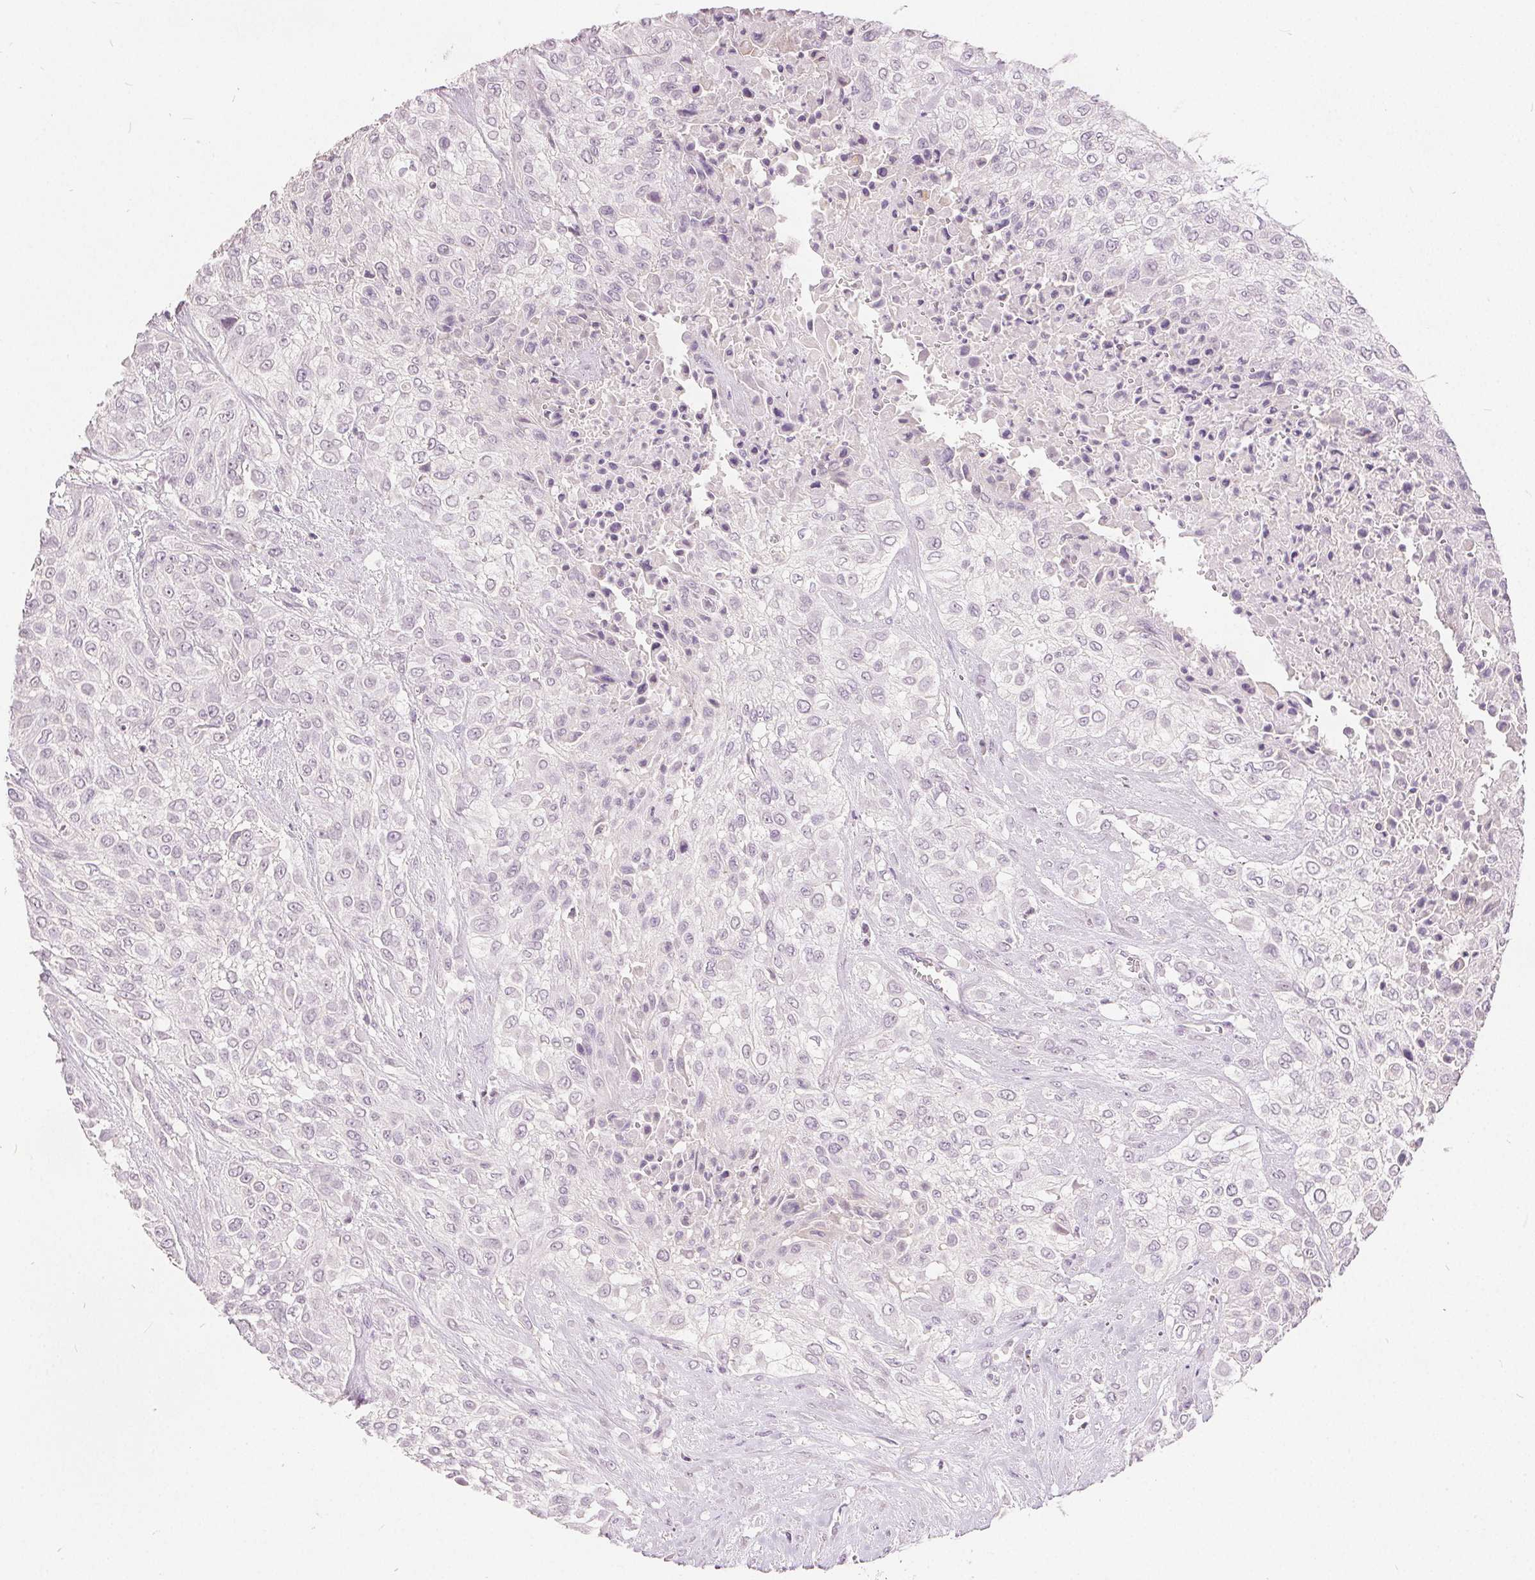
{"staining": {"intensity": "negative", "quantity": "none", "location": "none"}, "tissue": "urothelial cancer", "cell_type": "Tumor cells", "image_type": "cancer", "snomed": [{"axis": "morphology", "description": "Urothelial carcinoma, High grade"}, {"axis": "topography", "description": "Urinary bladder"}], "caption": "Protein analysis of high-grade urothelial carcinoma shows no significant expression in tumor cells.", "gene": "CA12", "patient": {"sex": "male", "age": 57}}